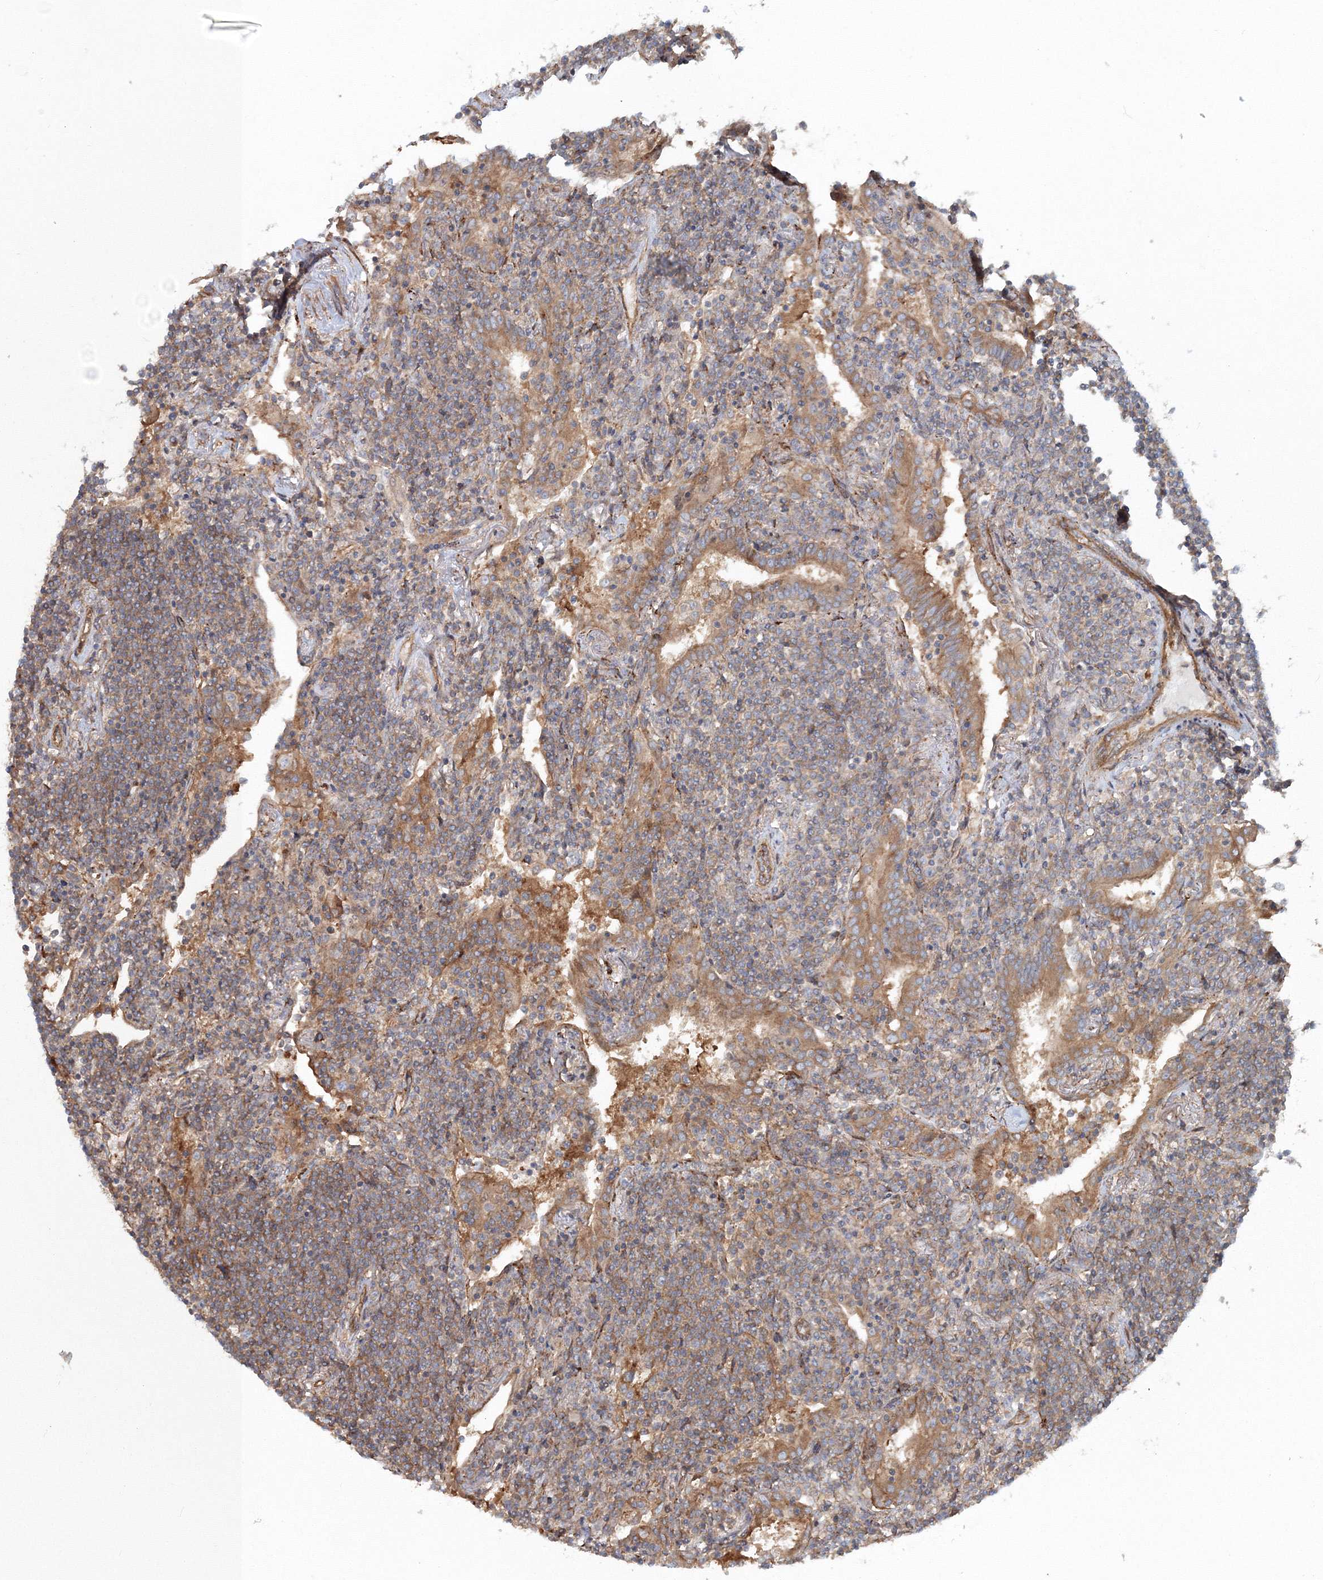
{"staining": {"intensity": "moderate", "quantity": ">75%", "location": "cytoplasmic/membranous"}, "tissue": "lymphoma", "cell_type": "Tumor cells", "image_type": "cancer", "snomed": [{"axis": "morphology", "description": "Malignant lymphoma, non-Hodgkin's type, Low grade"}, {"axis": "topography", "description": "Lung"}], "caption": "The micrograph reveals staining of lymphoma, revealing moderate cytoplasmic/membranous protein staining (brown color) within tumor cells. The staining was performed using DAB to visualize the protein expression in brown, while the nuclei were stained in blue with hematoxylin (Magnification: 20x).", "gene": "EXOC1", "patient": {"sex": "female", "age": 71}}